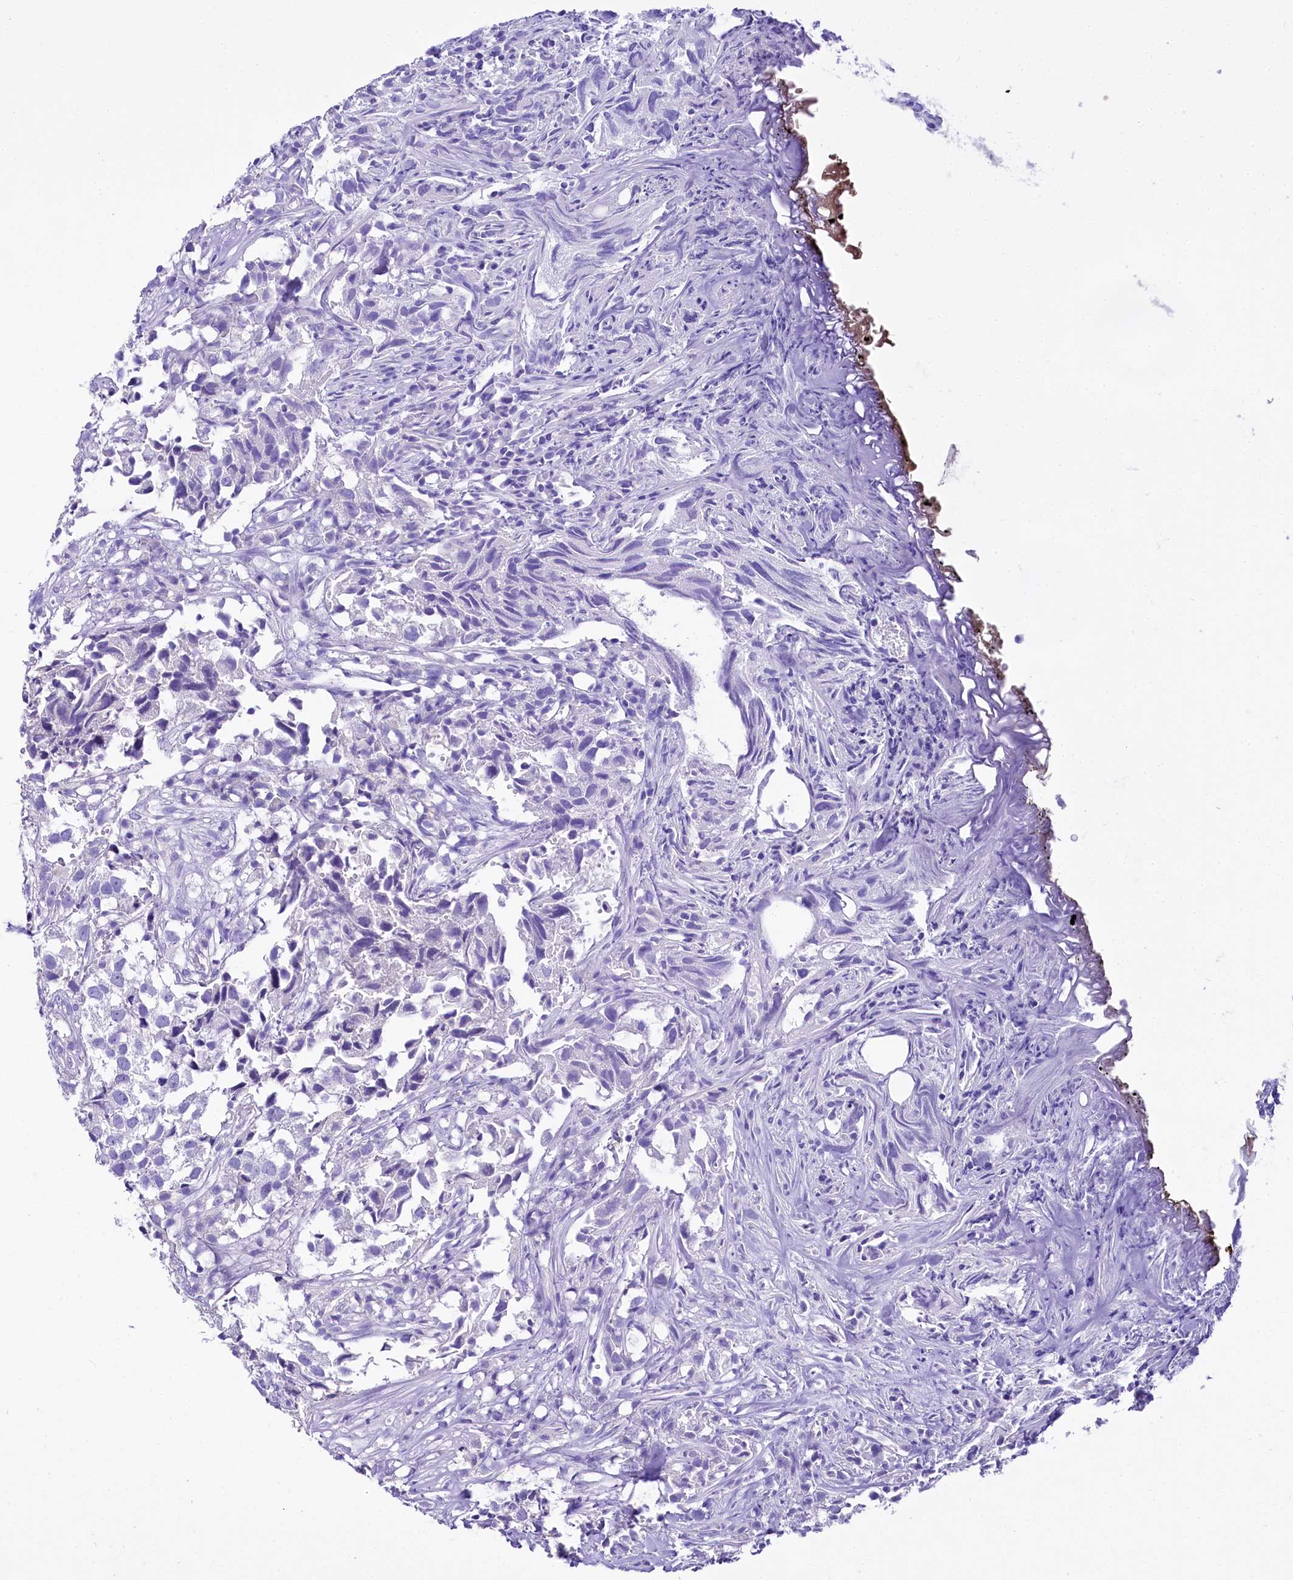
{"staining": {"intensity": "negative", "quantity": "none", "location": "none"}, "tissue": "urothelial cancer", "cell_type": "Tumor cells", "image_type": "cancer", "snomed": [{"axis": "morphology", "description": "Urothelial carcinoma, High grade"}, {"axis": "topography", "description": "Urinary bladder"}], "caption": "Tumor cells are negative for protein expression in human urothelial cancer.", "gene": "A2ML1", "patient": {"sex": "female", "age": 75}}